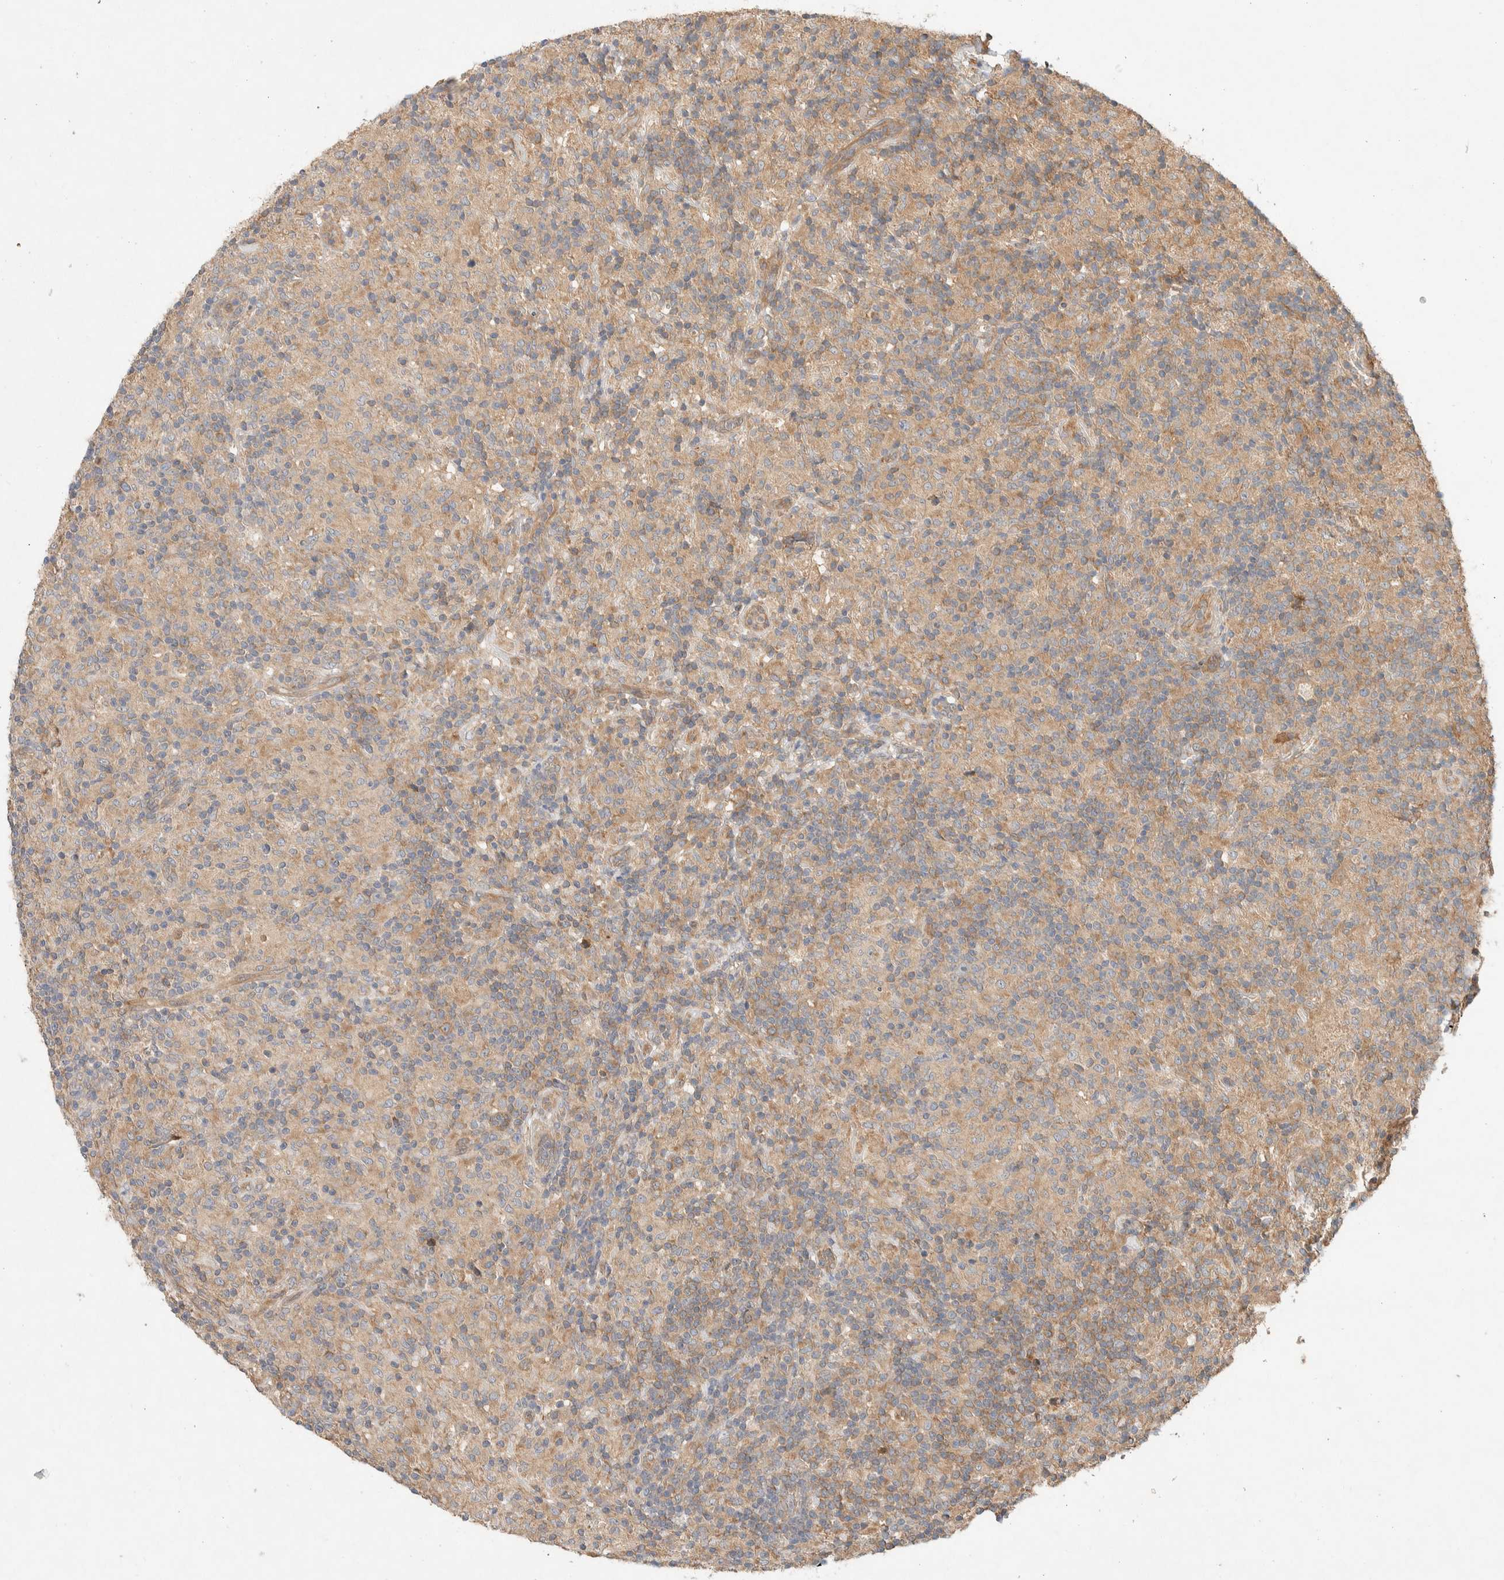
{"staining": {"intensity": "weak", "quantity": "25%-75%", "location": "cytoplasmic/membranous"}, "tissue": "lymphoma", "cell_type": "Tumor cells", "image_type": "cancer", "snomed": [{"axis": "morphology", "description": "Hodgkin's disease, NOS"}, {"axis": "topography", "description": "Lymph node"}], "caption": "Hodgkin's disease stained with DAB immunohistochemistry (IHC) displays low levels of weak cytoplasmic/membranous staining in approximately 25%-75% of tumor cells.", "gene": "PXK", "patient": {"sex": "male", "age": 70}}